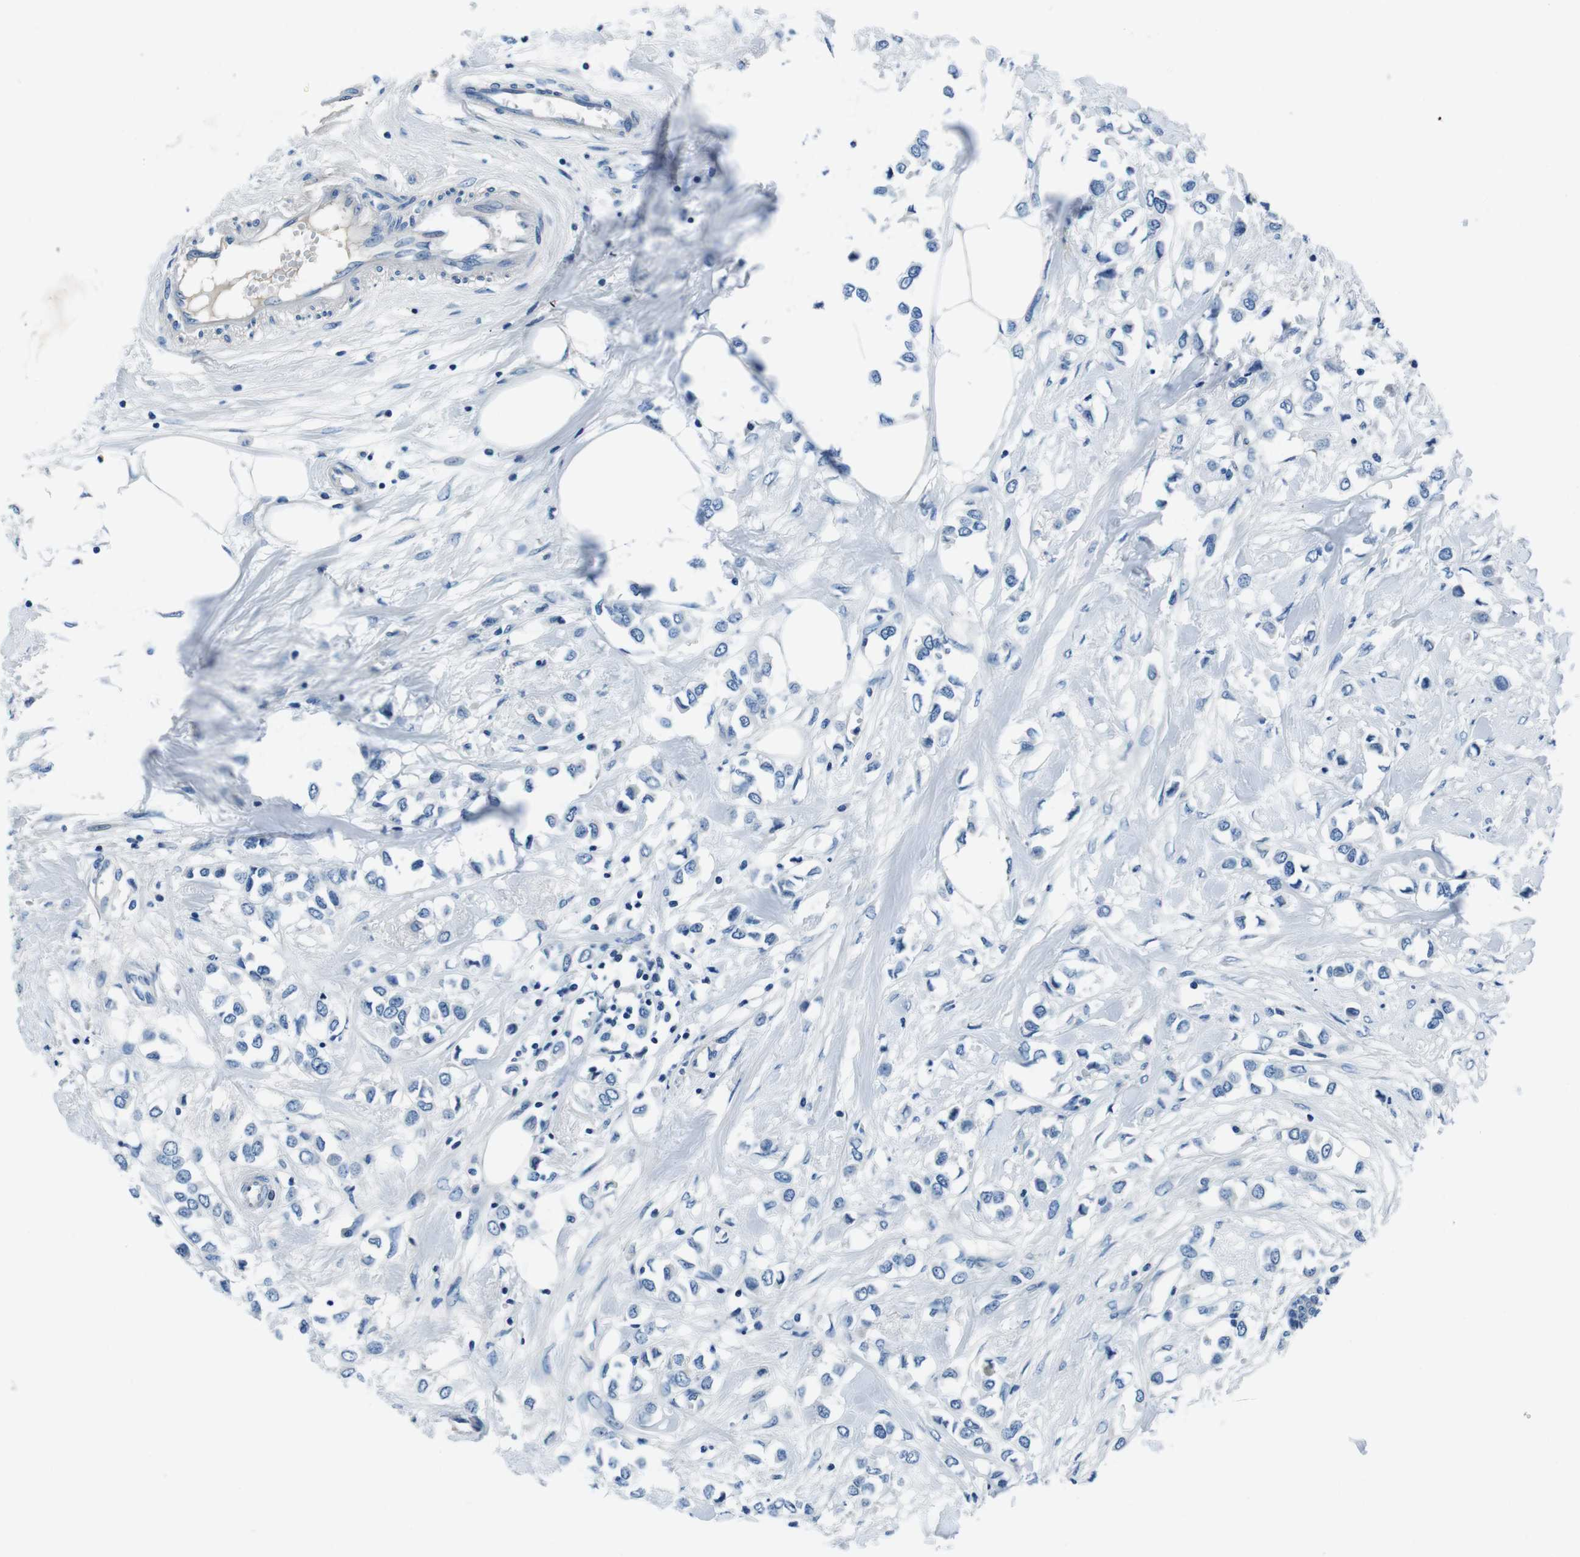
{"staining": {"intensity": "negative", "quantity": "none", "location": "none"}, "tissue": "breast cancer", "cell_type": "Tumor cells", "image_type": "cancer", "snomed": [{"axis": "morphology", "description": "Lobular carcinoma"}, {"axis": "topography", "description": "Breast"}], "caption": "IHC of breast cancer (lobular carcinoma) demonstrates no staining in tumor cells. (IHC, brightfield microscopy, high magnification).", "gene": "CASQ1", "patient": {"sex": "female", "age": 51}}